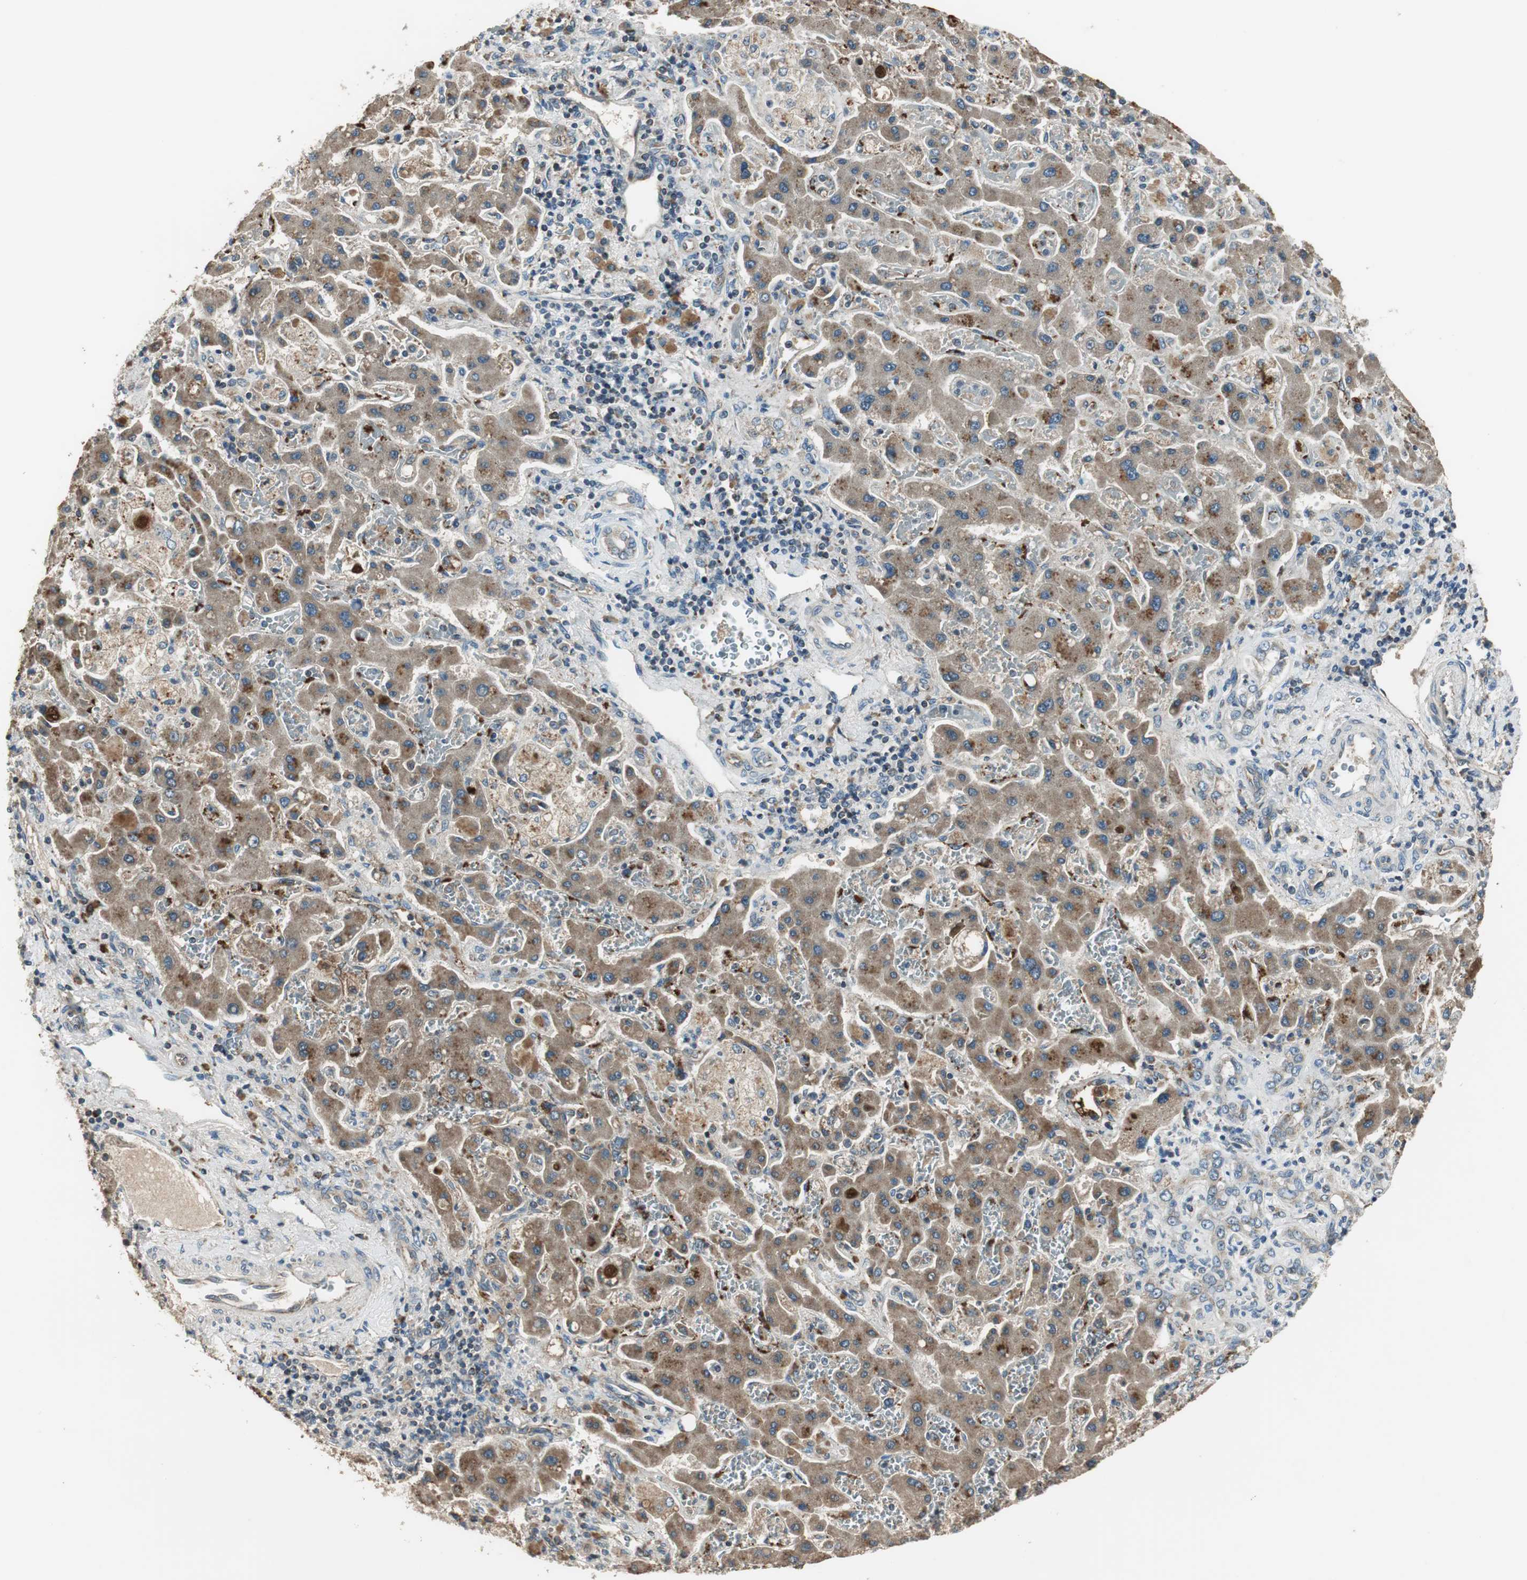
{"staining": {"intensity": "moderate", "quantity": ">75%", "location": "cytoplasmic/membranous"}, "tissue": "liver cancer", "cell_type": "Tumor cells", "image_type": "cancer", "snomed": [{"axis": "morphology", "description": "Cholangiocarcinoma"}, {"axis": "topography", "description": "Liver"}], "caption": "This histopathology image exhibits immunohistochemistry staining of human cholangiocarcinoma (liver), with medium moderate cytoplasmic/membranous expression in approximately >75% of tumor cells.", "gene": "MSTO1", "patient": {"sex": "male", "age": 50}}